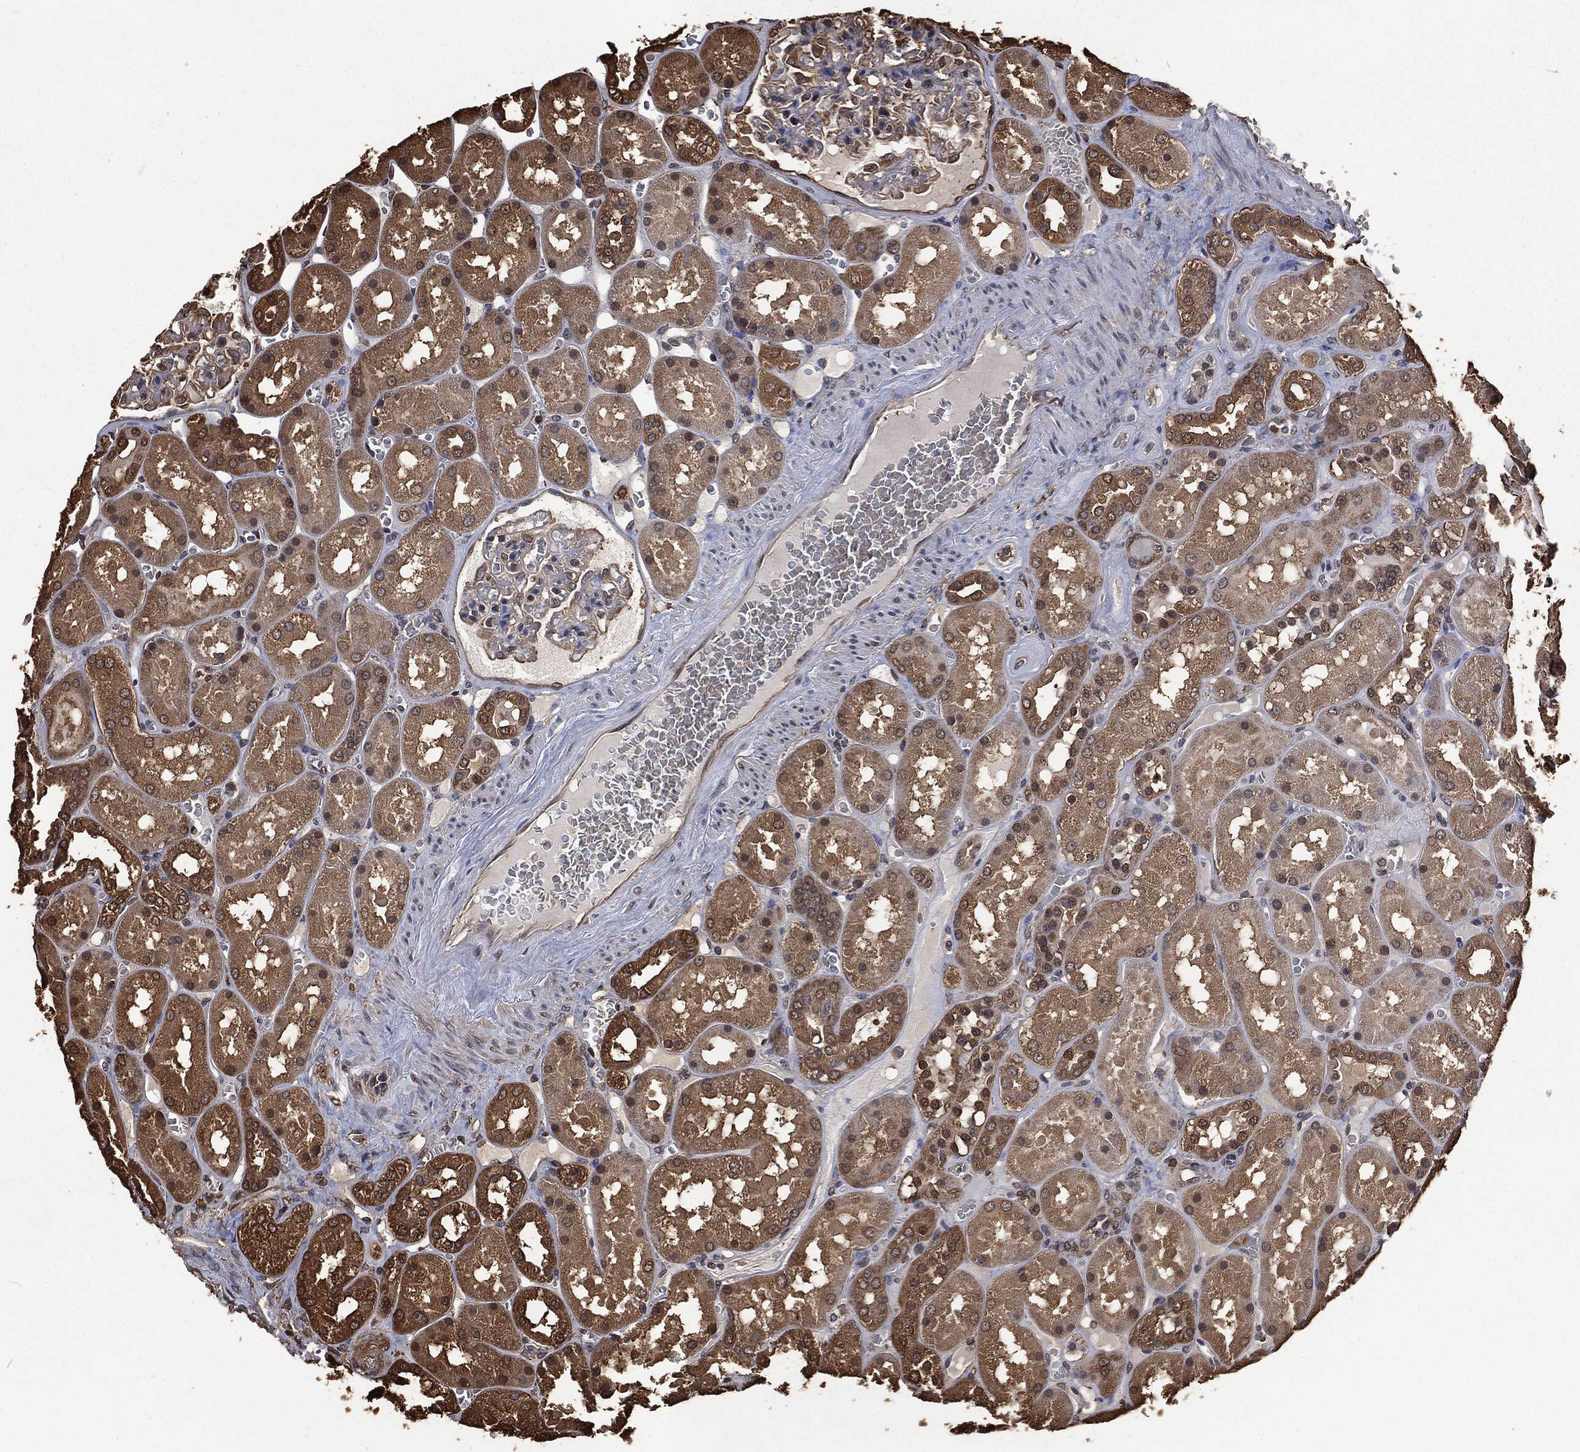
{"staining": {"intensity": "moderate", "quantity": "<25%", "location": "cytoplasmic/membranous"}, "tissue": "kidney", "cell_type": "Cells in glomeruli", "image_type": "normal", "snomed": [{"axis": "morphology", "description": "Normal tissue, NOS"}, {"axis": "topography", "description": "Kidney"}], "caption": "Moderate cytoplasmic/membranous staining for a protein is present in about <25% of cells in glomeruli of benign kidney using IHC.", "gene": "PRDX4", "patient": {"sex": "male", "age": 73}}